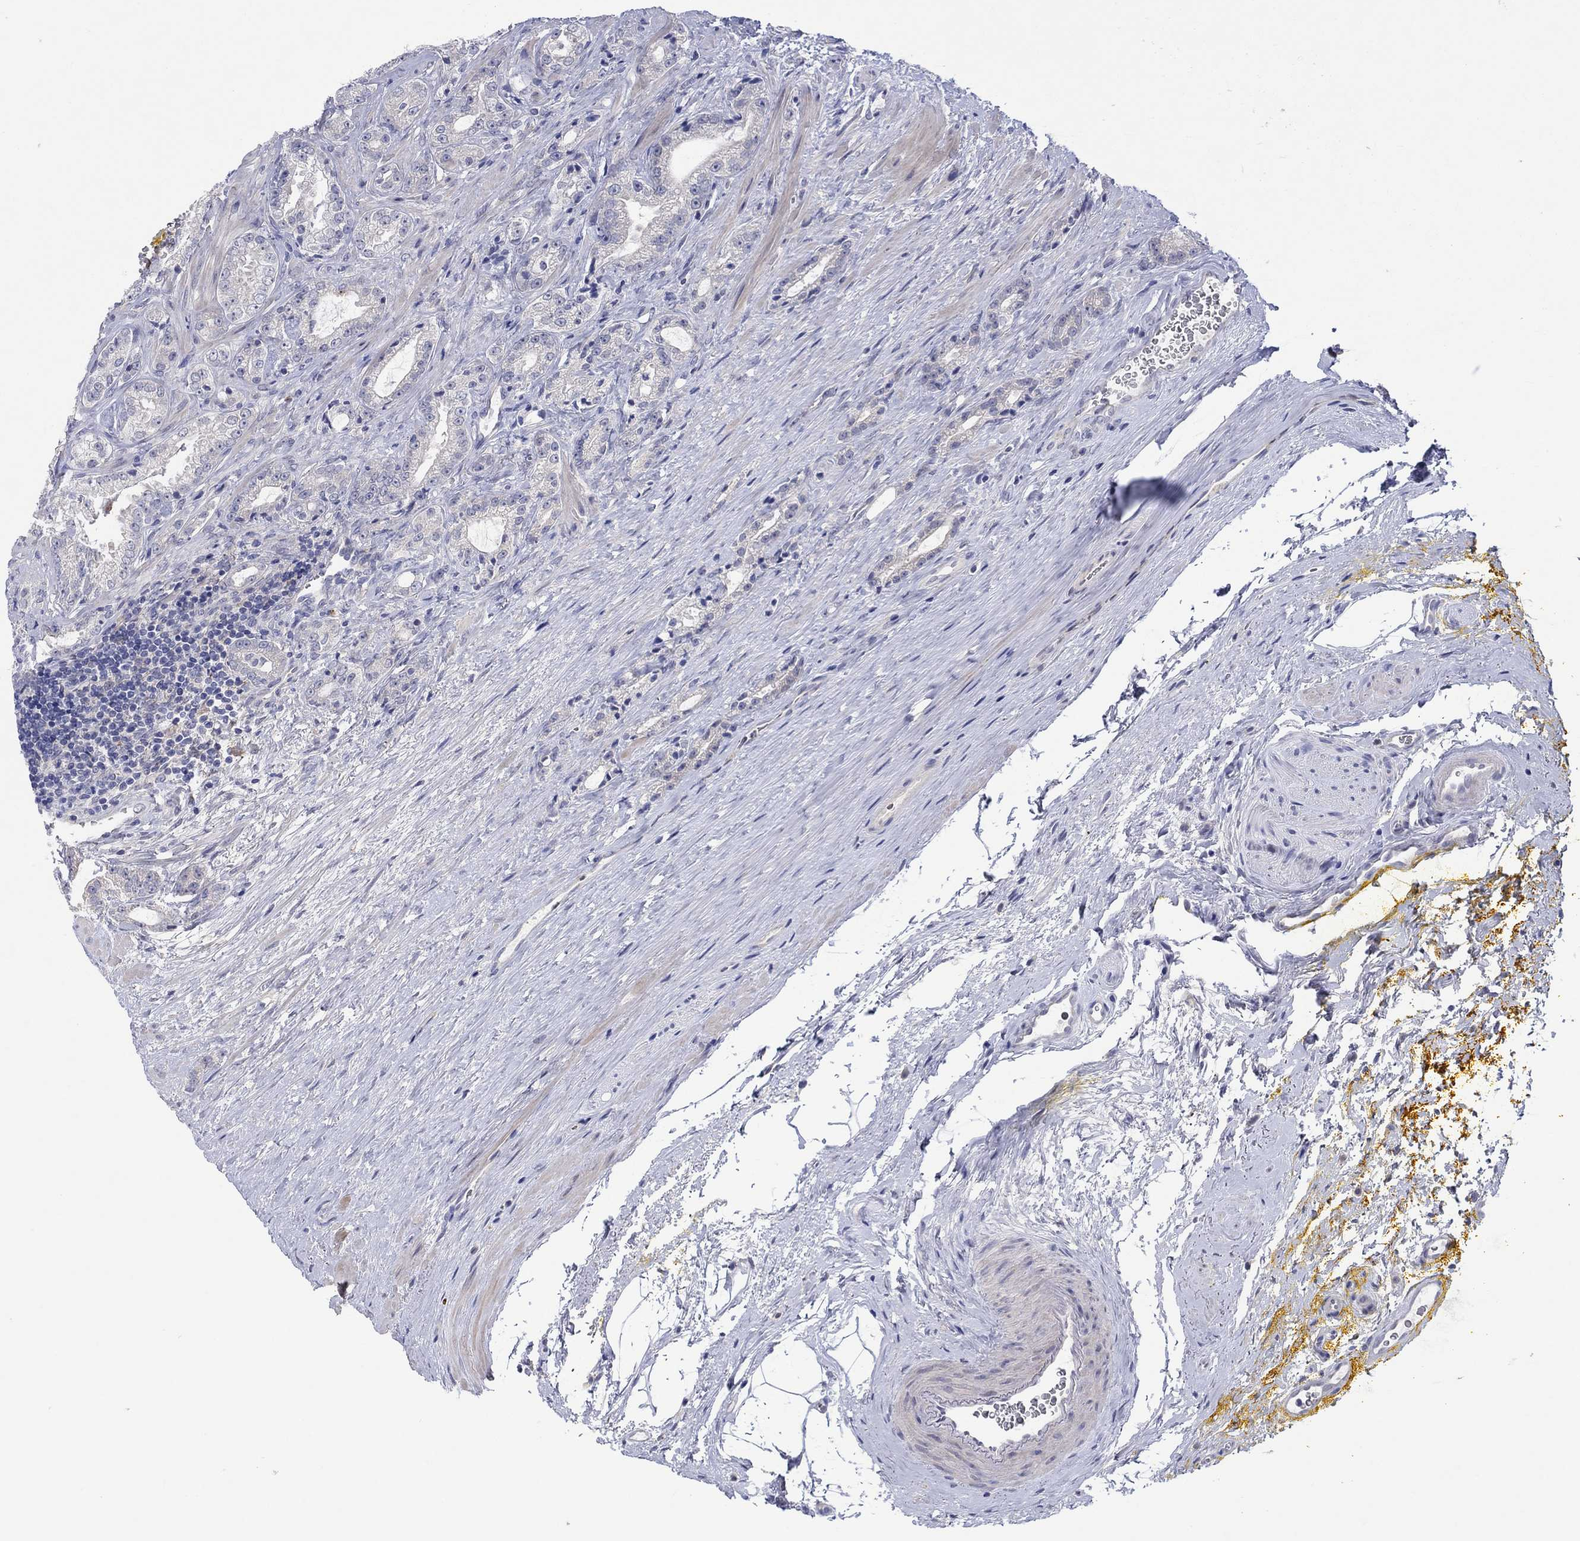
{"staining": {"intensity": "negative", "quantity": "none", "location": "none"}, "tissue": "prostate cancer", "cell_type": "Tumor cells", "image_type": "cancer", "snomed": [{"axis": "morphology", "description": "Adenocarcinoma, NOS"}, {"axis": "topography", "description": "Prostate"}], "caption": "IHC of prostate adenocarcinoma exhibits no expression in tumor cells.", "gene": "HDC", "patient": {"sex": "male", "age": 67}}